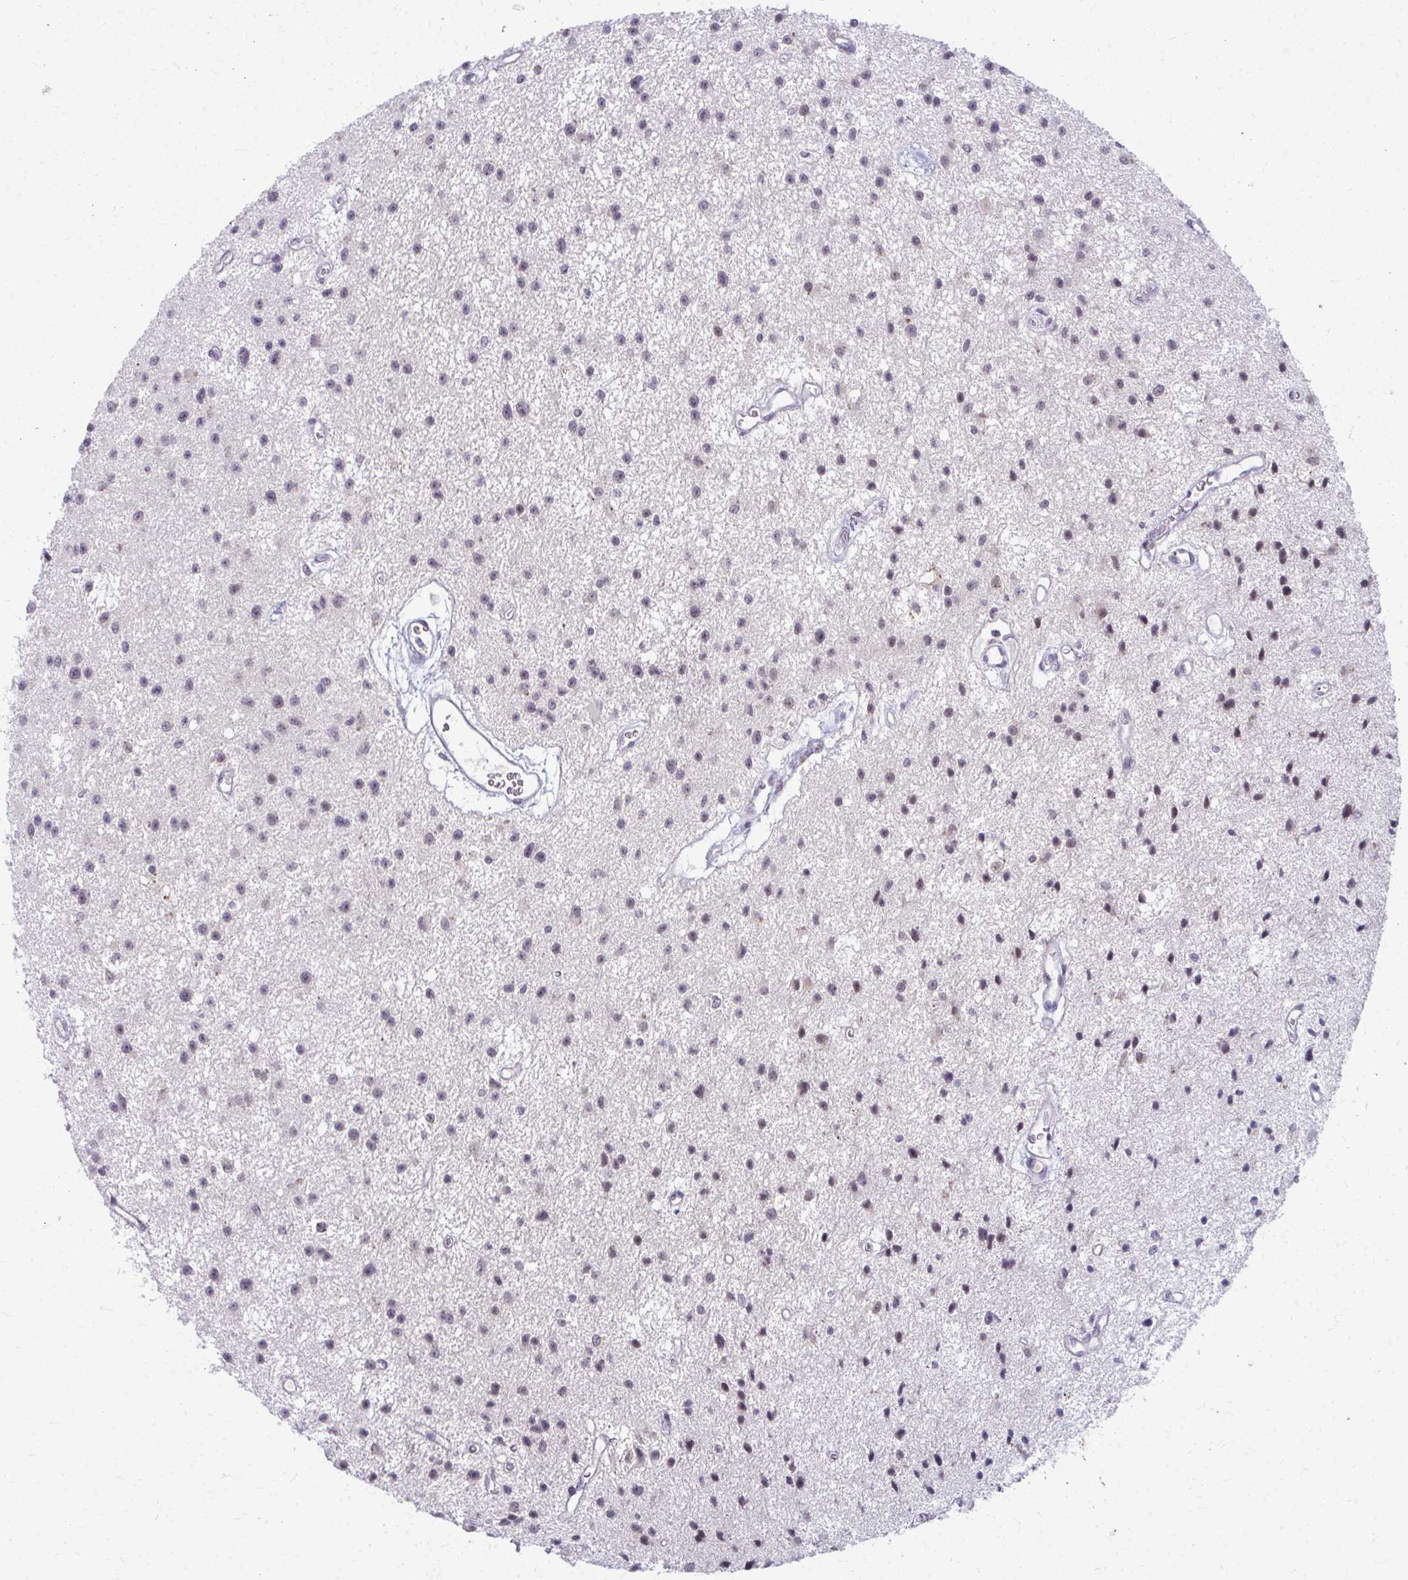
{"staining": {"intensity": "negative", "quantity": "none", "location": "none"}, "tissue": "glioma", "cell_type": "Tumor cells", "image_type": "cancer", "snomed": [{"axis": "morphology", "description": "Glioma, malignant, Low grade"}, {"axis": "topography", "description": "Brain"}], "caption": "This is a photomicrograph of immunohistochemistry (IHC) staining of malignant glioma (low-grade), which shows no positivity in tumor cells.", "gene": "MAF1", "patient": {"sex": "male", "age": 43}}